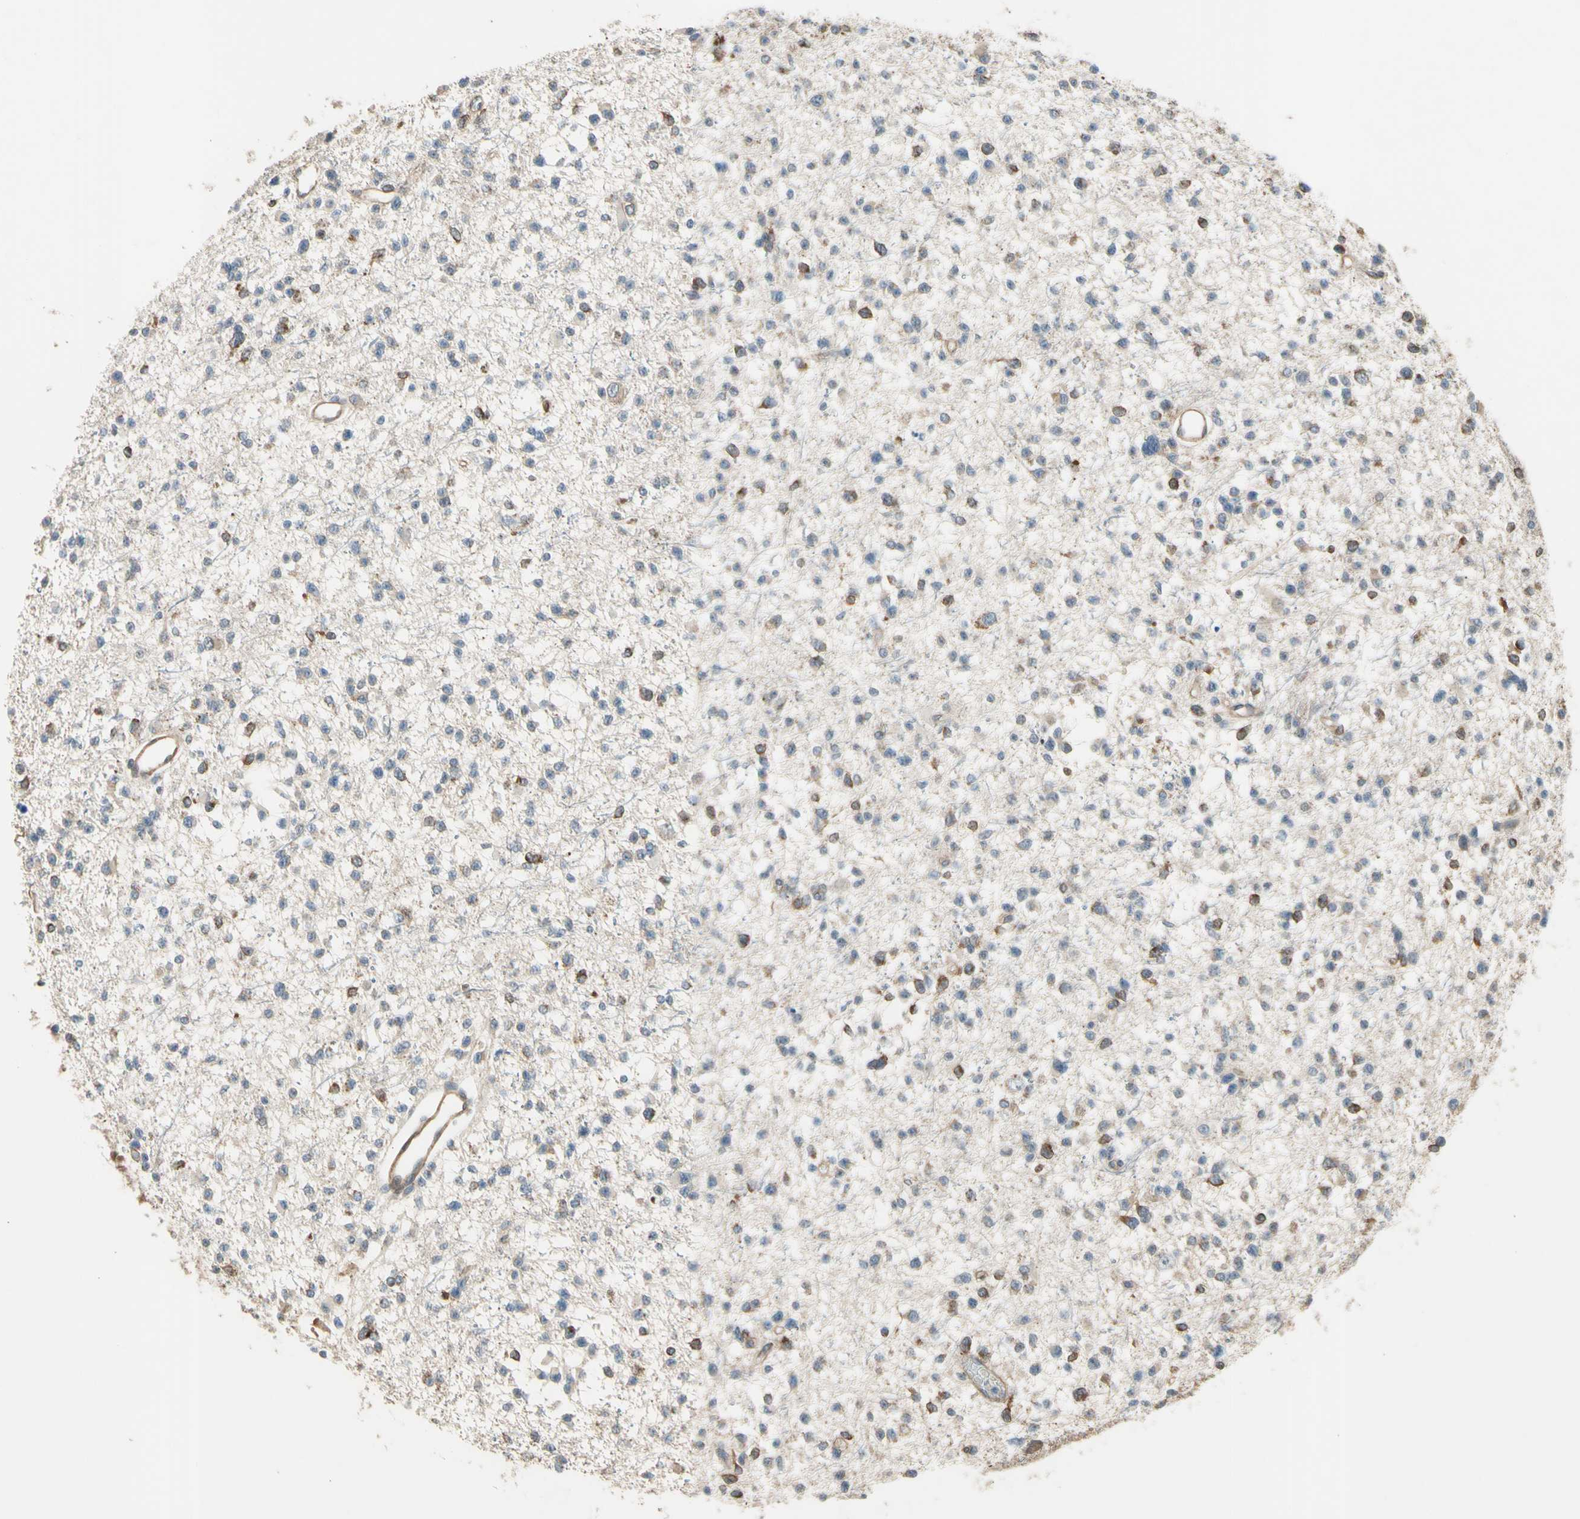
{"staining": {"intensity": "weak", "quantity": "25%-75%", "location": "cytoplasmic/membranous"}, "tissue": "glioma", "cell_type": "Tumor cells", "image_type": "cancer", "snomed": [{"axis": "morphology", "description": "Glioma, malignant, Low grade"}, {"axis": "topography", "description": "Brain"}], "caption": "Low-grade glioma (malignant) tissue exhibits weak cytoplasmic/membranous positivity in approximately 25%-75% of tumor cells Ihc stains the protein of interest in brown and the nuclei are stained blue.", "gene": "EFNB2", "patient": {"sex": "female", "age": 22}}